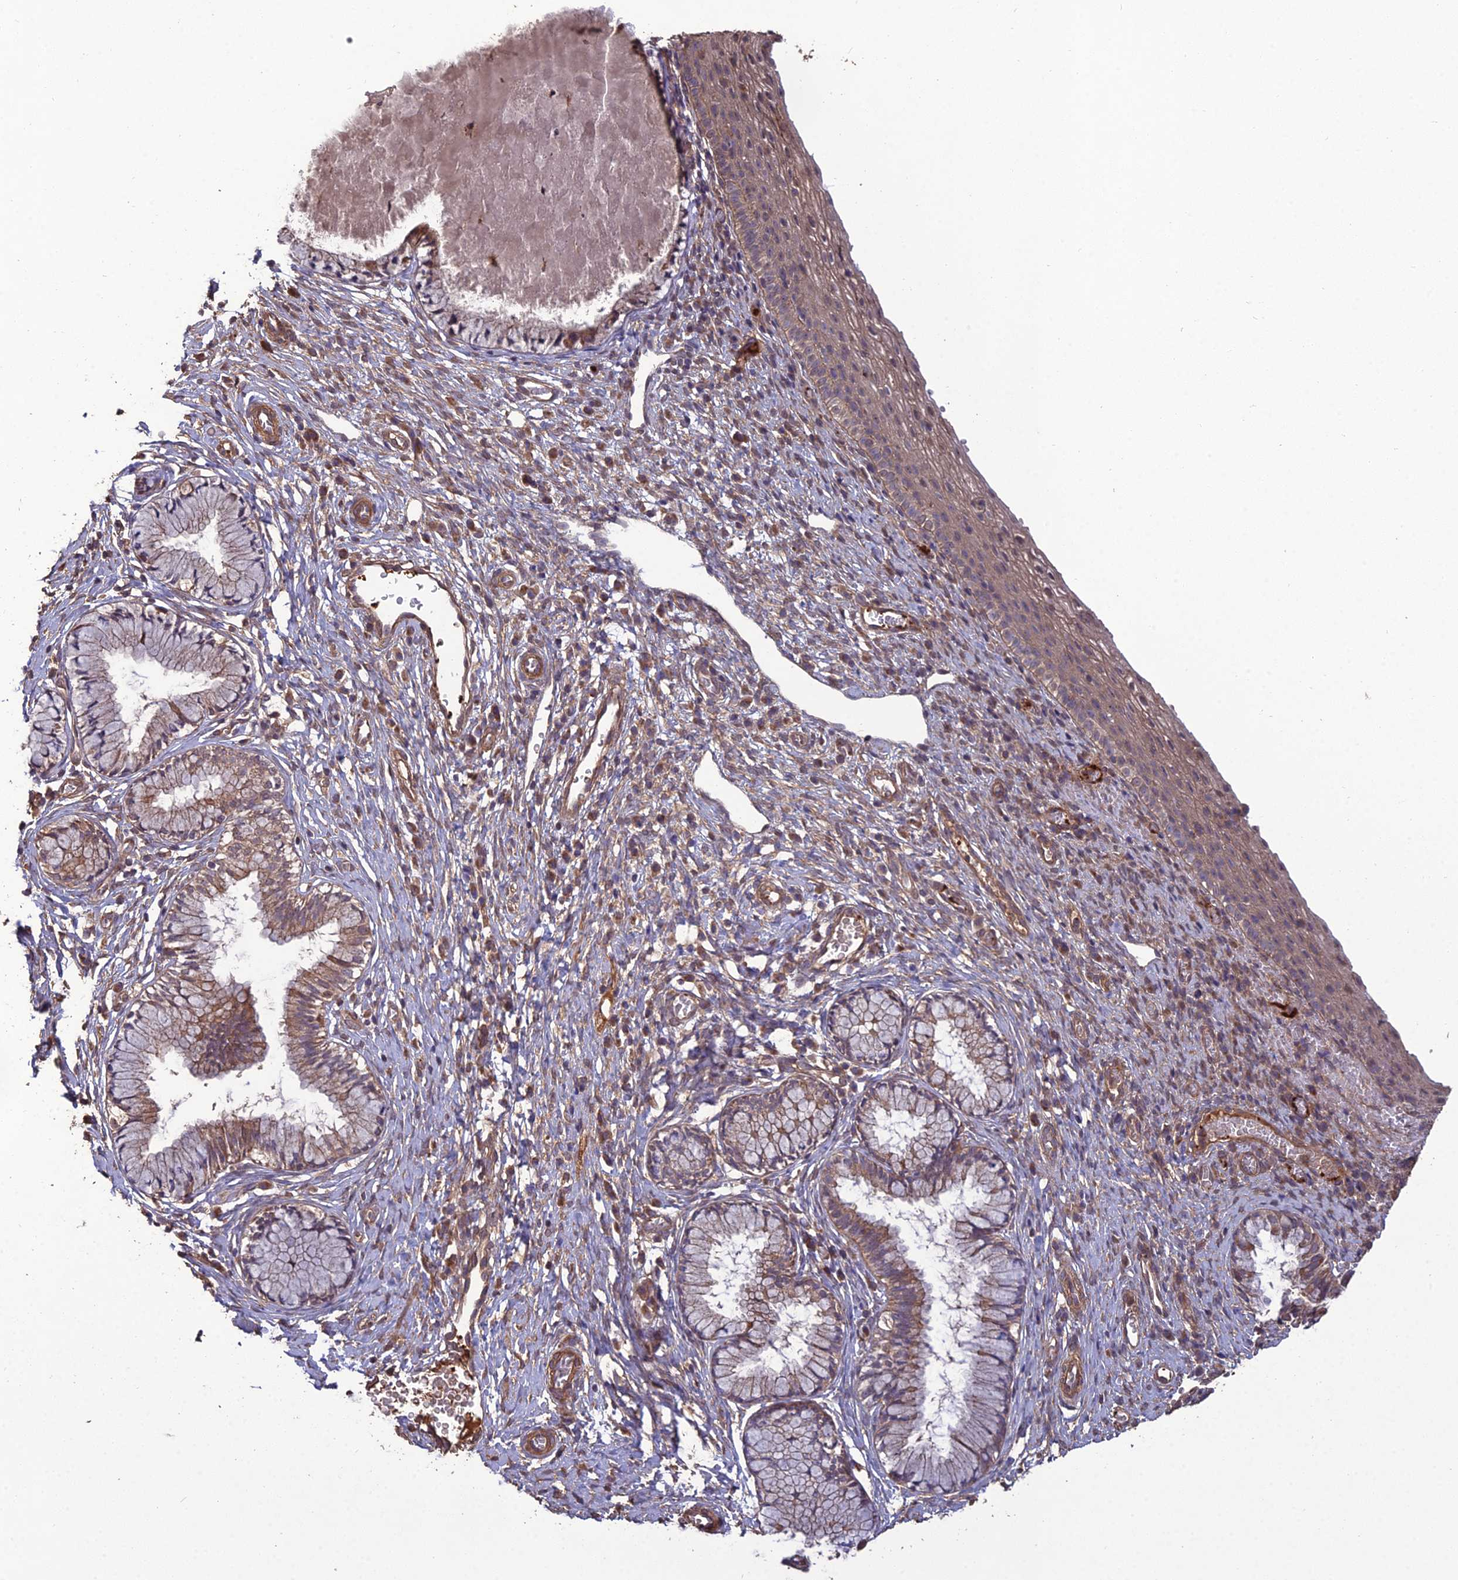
{"staining": {"intensity": "moderate", "quantity": "<25%", "location": "cytoplasmic/membranous"}, "tissue": "cervix", "cell_type": "Glandular cells", "image_type": "normal", "snomed": [{"axis": "morphology", "description": "Normal tissue, NOS"}, {"axis": "topography", "description": "Cervix"}], "caption": "A photomicrograph showing moderate cytoplasmic/membranous staining in about <25% of glandular cells in normal cervix, as visualized by brown immunohistochemical staining.", "gene": "ATP6V0A2", "patient": {"sex": "female", "age": 27}}